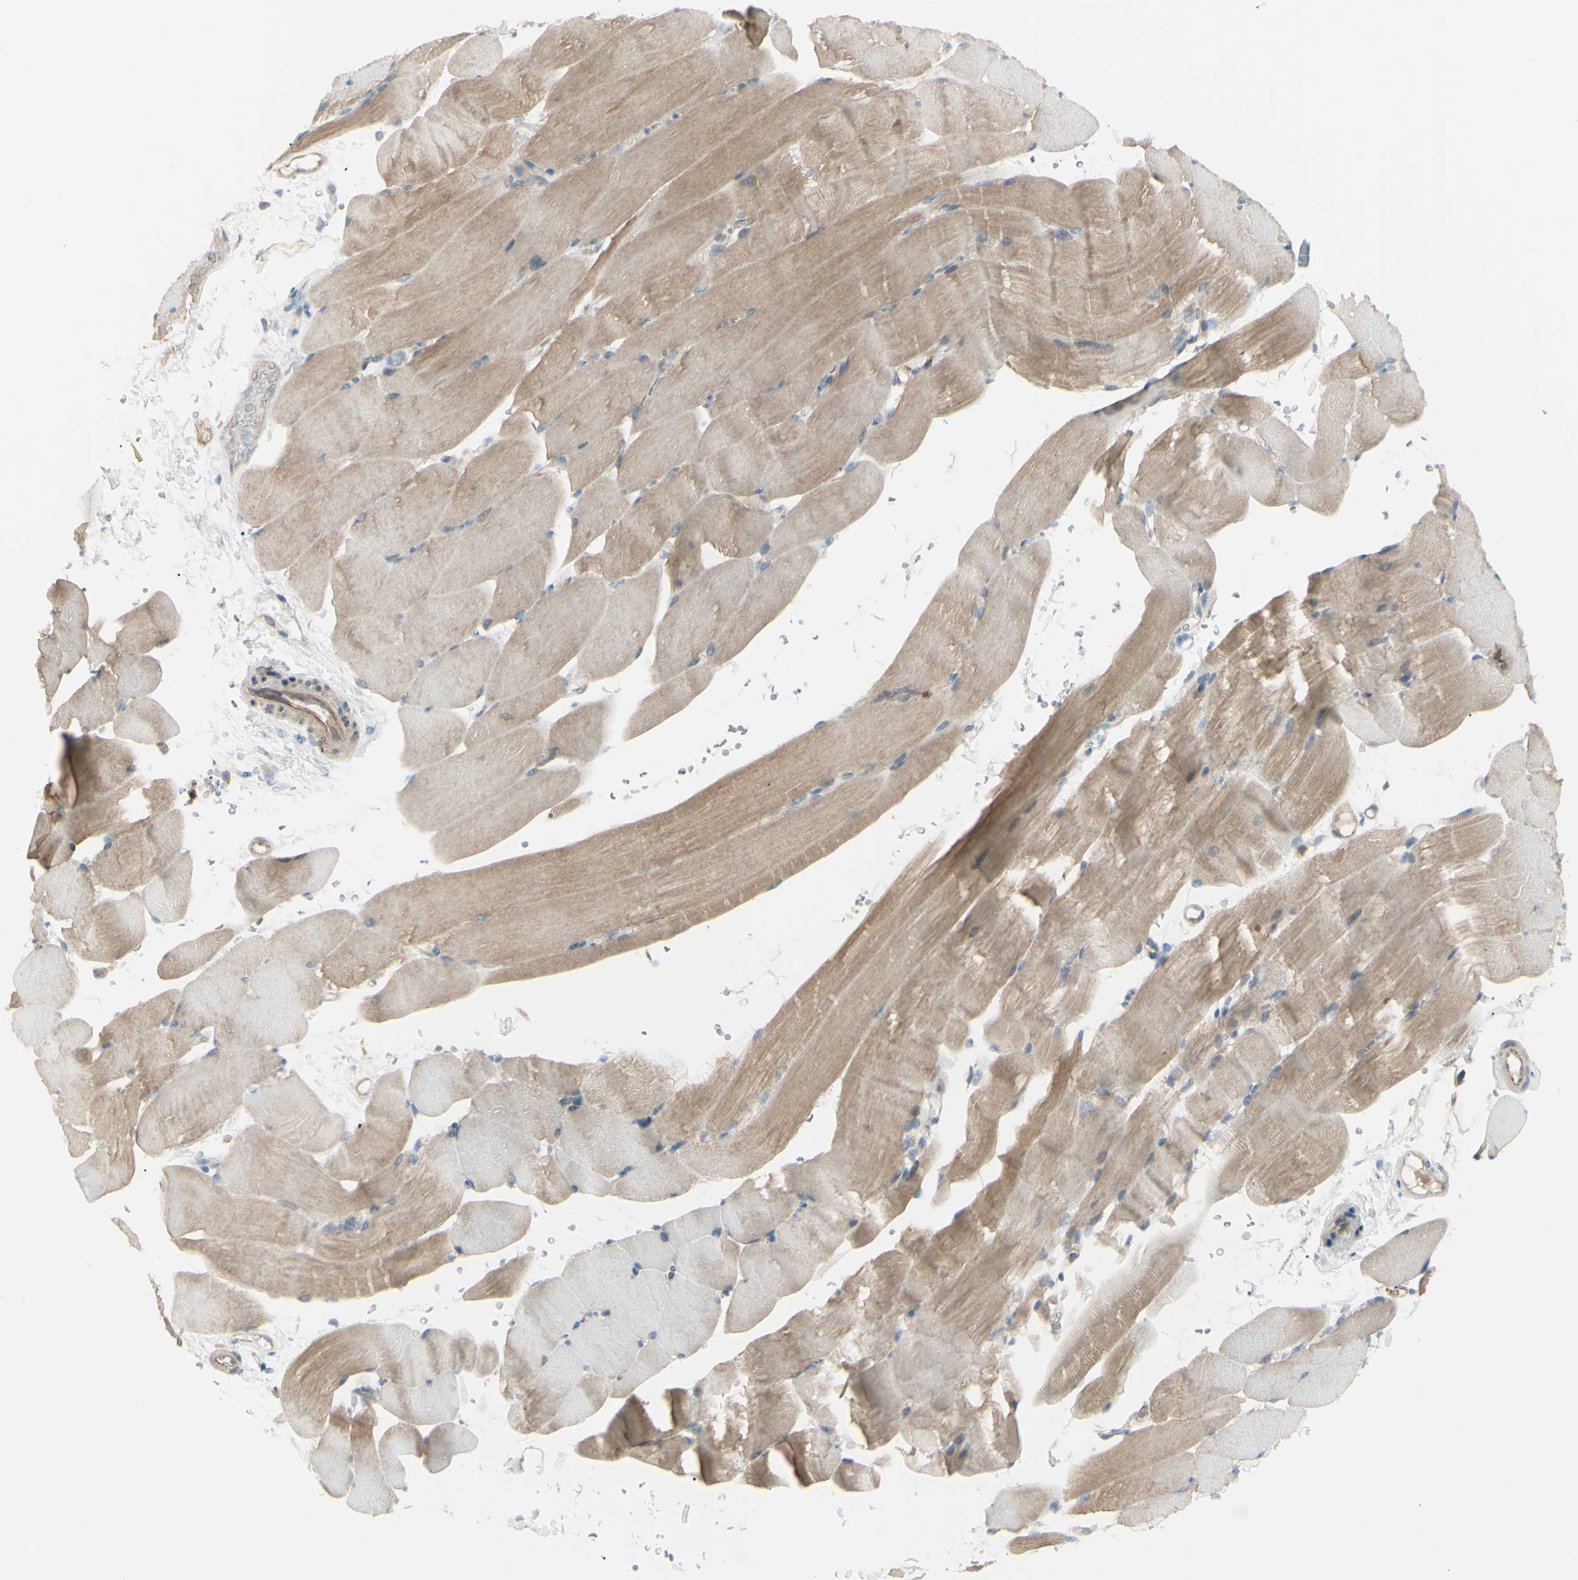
{"staining": {"intensity": "moderate", "quantity": ">75%", "location": "cytoplasmic/membranous"}, "tissue": "skeletal muscle", "cell_type": "Myocytes", "image_type": "normal", "snomed": [{"axis": "morphology", "description": "Normal tissue, NOS"}, {"axis": "topography", "description": "Skeletal muscle"}, {"axis": "topography", "description": "Parathyroid gland"}], "caption": "Protein expression analysis of normal human skeletal muscle reveals moderate cytoplasmic/membranous staining in approximately >75% of myocytes. Ihc stains the protein in brown and the nuclei are stained blue.", "gene": "LMTK2", "patient": {"sex": "female", "age": 37}}